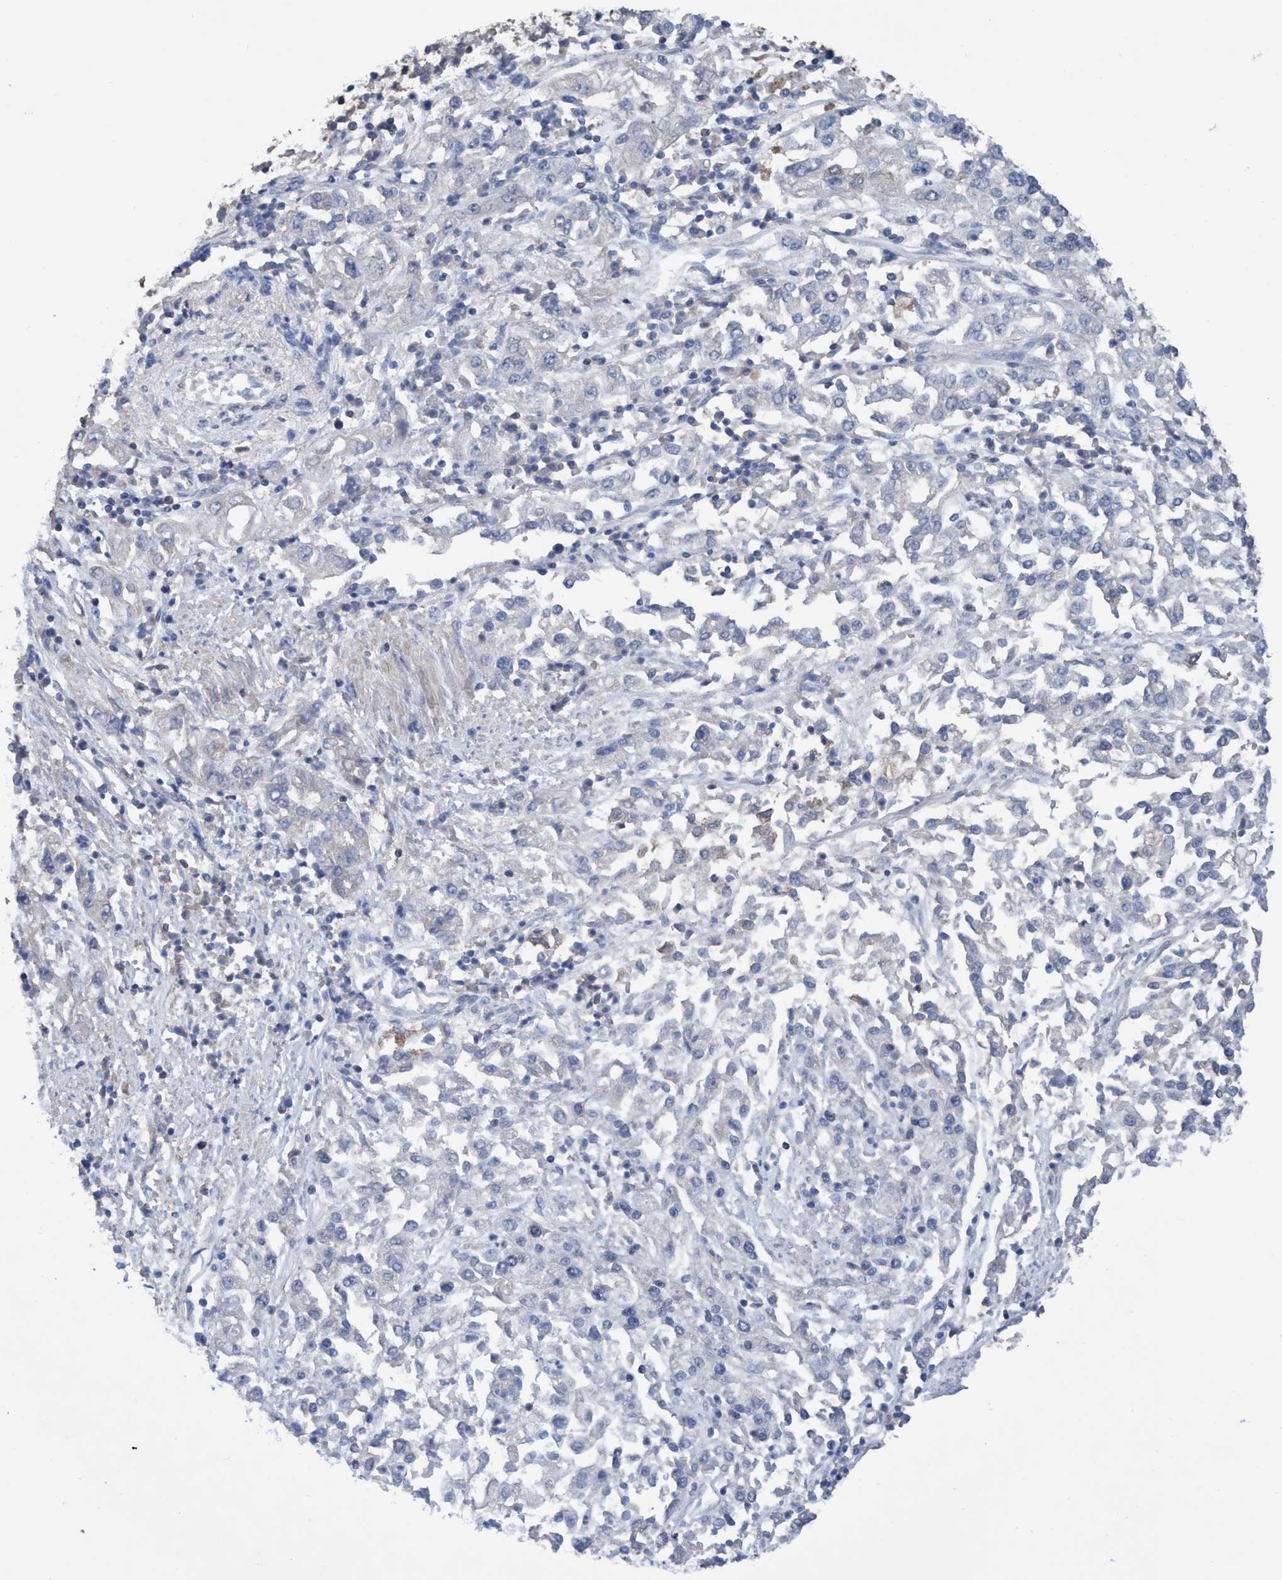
{"staining": {"intensity": "negative", "quantity": "none", "location": "none"}, "tissue": "endometrial cancer", "cell_type": "Tumor cells", "image_type": "cancer", "snomed": [{"axis": "morphology", "description": "Adenocarcinoma, NOS"}, {"axis": "topography", "description": "Endometrium"}], "caption": "High power microscopy photomicrograph of an immunohistochemistry histopathology image of endometrial cancer (adenocarcinoma), revealing no significant expression in tumor cells.", "gene": "GLOD4", "patient": {"sex": "female", "age": 49}}